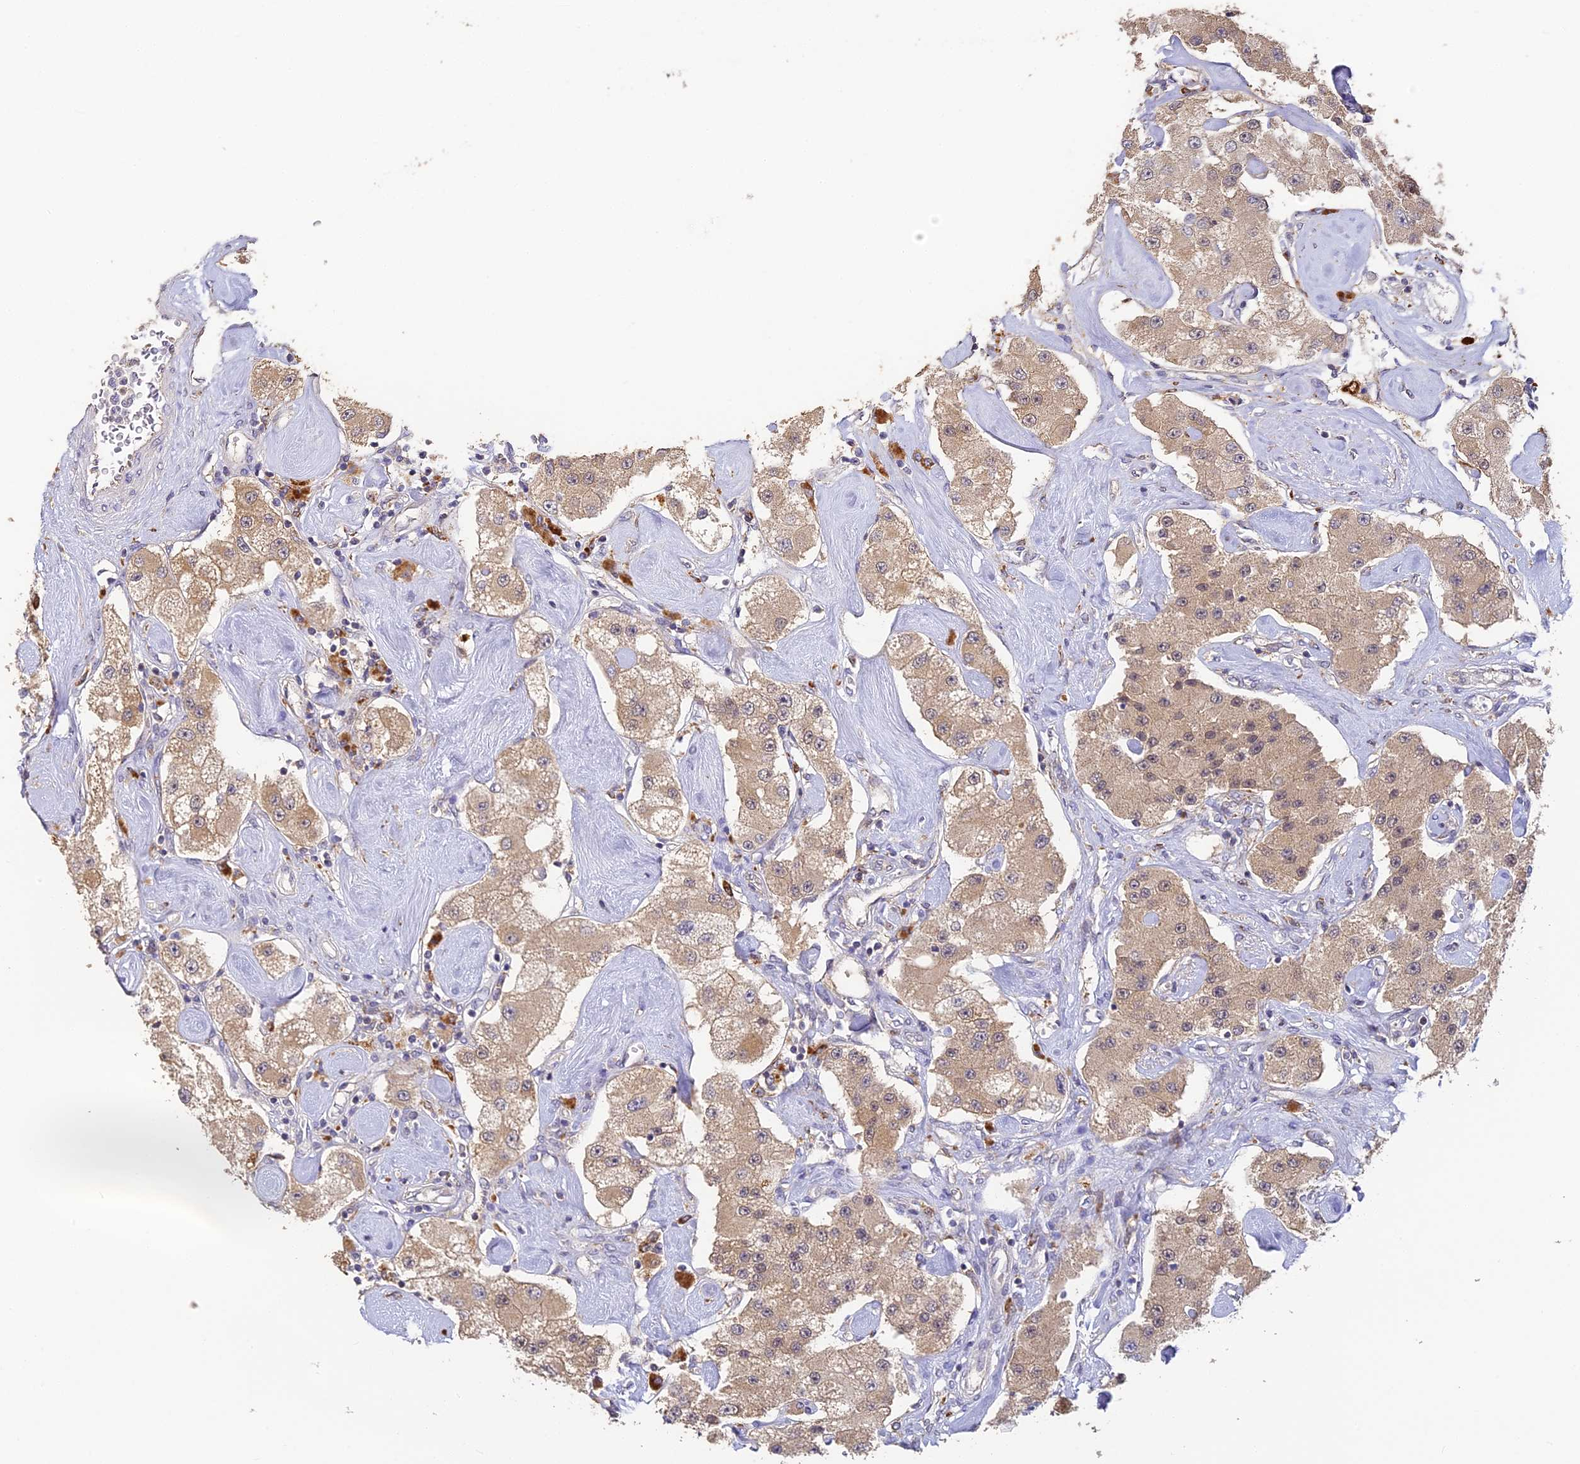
{"staining": {"intensity": "moderate", "quantity": ">75%", "location": "cytoplasmic/membranous"}, "tissue": "carcinoid", "cell_type": "Tumor cells", "image_type": "cancer", "snomed": [{"axis": "morphology", "description": "Carcinoid, malignant, NOS"}, {"axis": "topography", "description": "Pancreas"}], "caption": "Carcinoid stained for a protein demonstrates moderate cytoplasmic/membranous positivity in tumor cells.", "gene": "YAE1", "patient": {"sex": "male", "age": 41}}